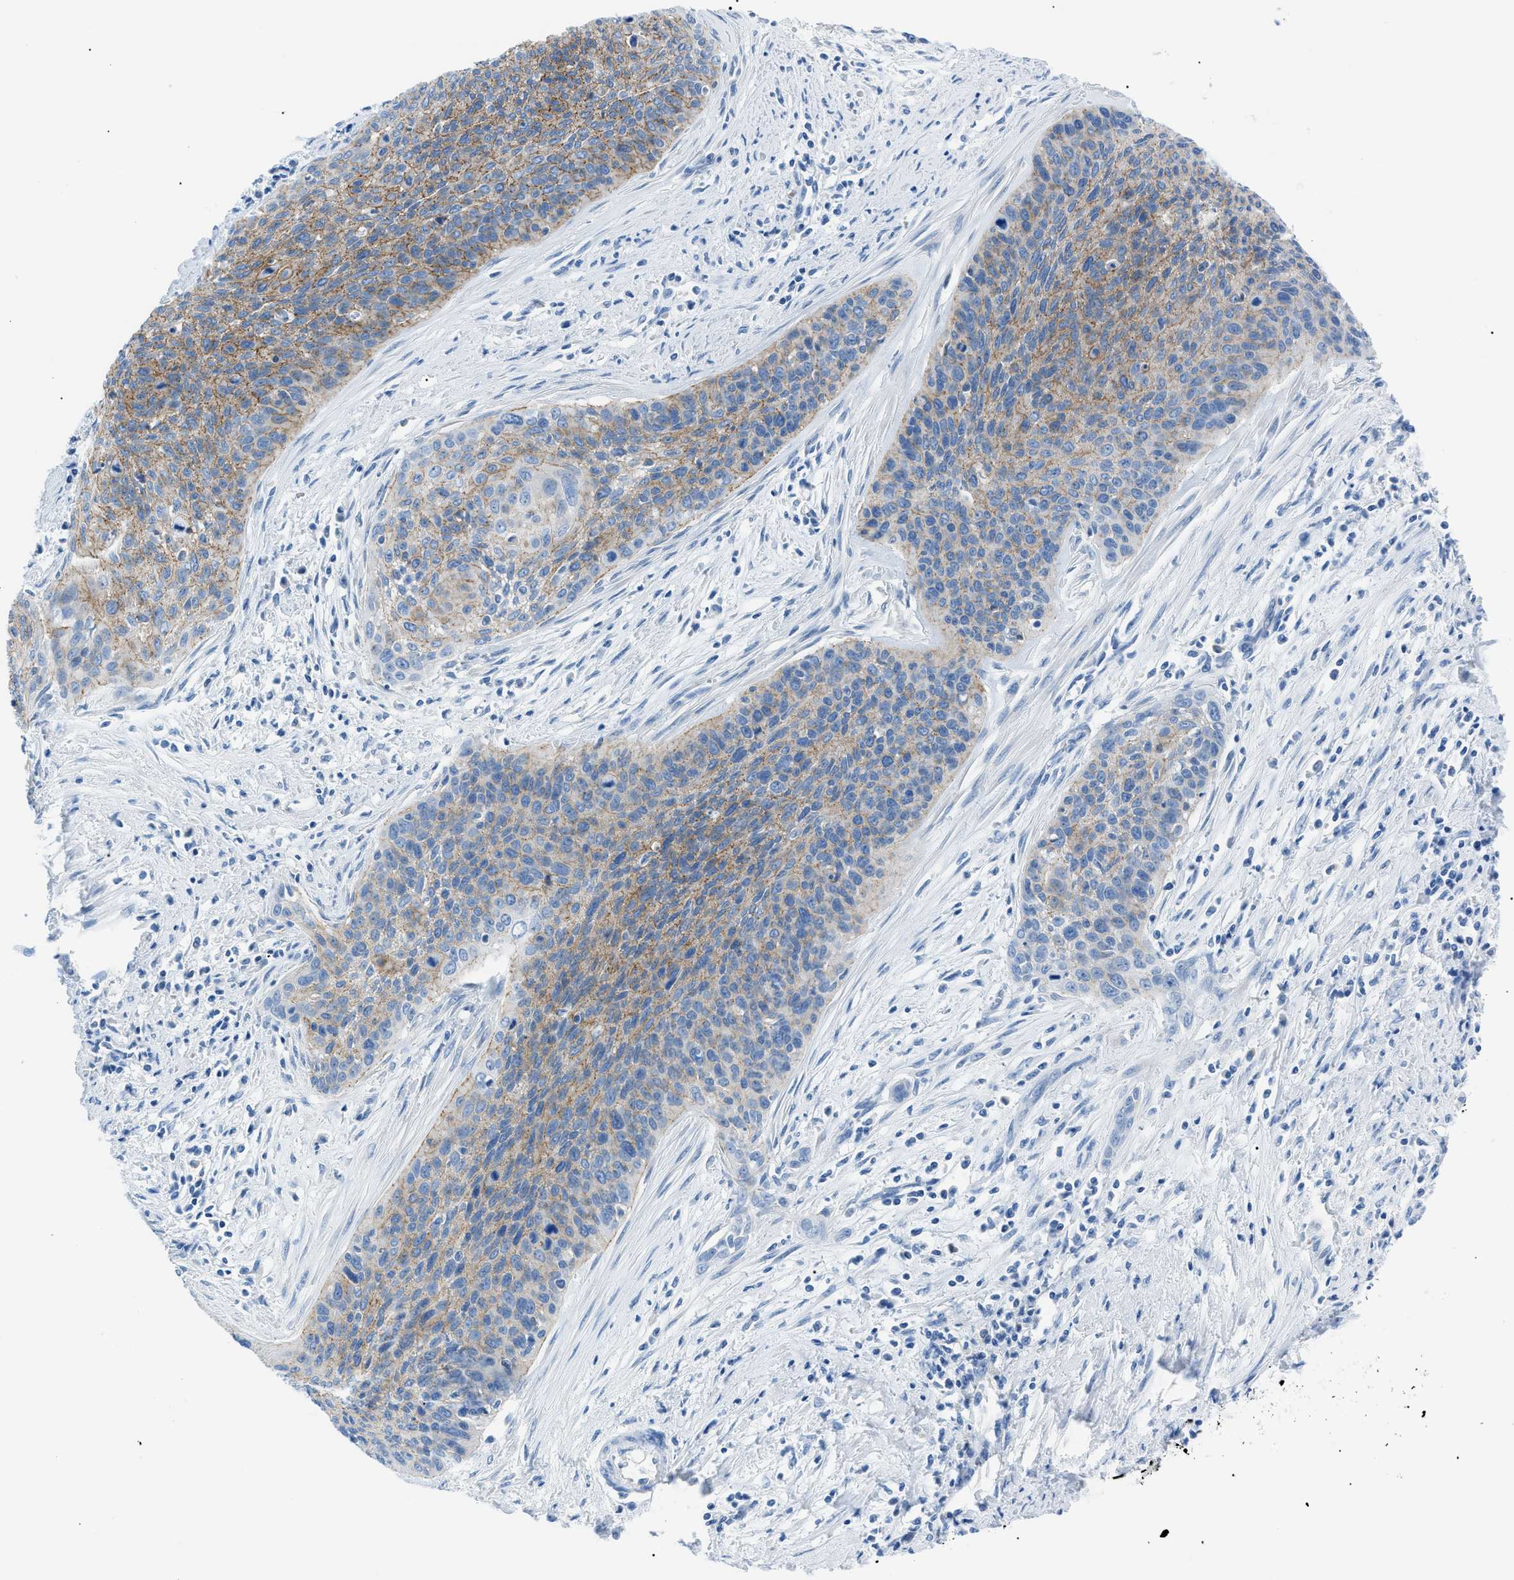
{"staining": {"intensity": "weak", "quantity": "25%-75%", "location": "cytoplasmic/membranous"}, "tissue": "cervical cancer", "cell_type": "Tumor cells", "image_type": "cancer", "snomed": [{"axis": "morphology", "description": "Squamous cell carcinoma, NOS"}, {"axis": "topography", "description": "Cervix"}], "caption": "Brown immunohistochemical staining in human cervical cancer reveals weak cytoplasmic/membranous staining in about 25%-75% of tumor cells.", "gene": "ZDHHC24", "patient": {"sex": "female", "age": 55}}